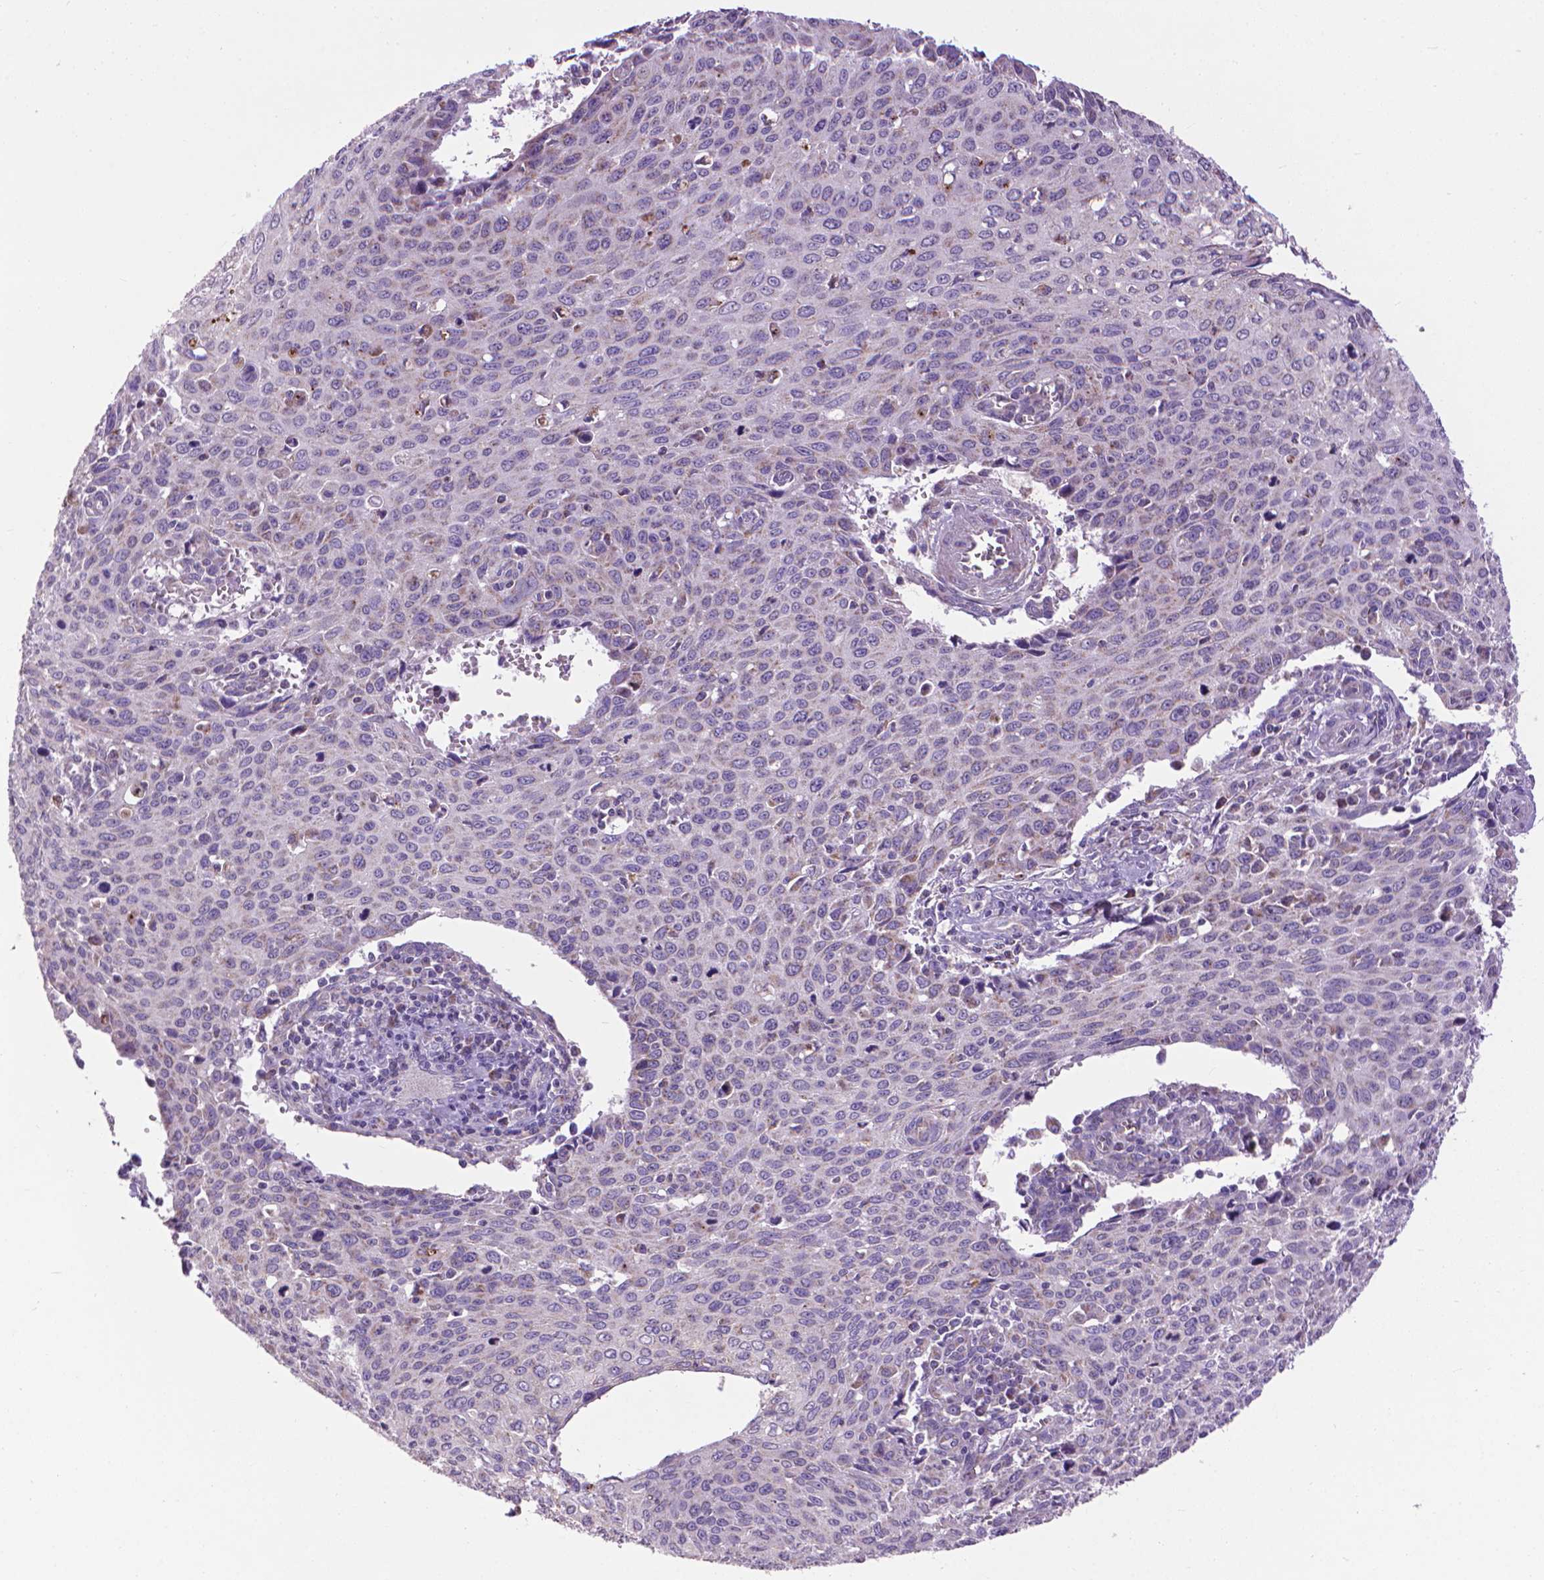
{"staining": {"intensity": "moderate", "quantity": "<25%", "location": "cytoplasmic/membranous"}, "tissue": "cervical cancer", "cell_type": "Tumor cells", "image_type": "cancer", "snomed": [{"axis": "morphology", "description": "Squamous cell carcinoma, NOS"}, {"axis": "topography", "description": "Cervix"}], "caption": "Squamous cell carcinoma (cervical) tissue reveals moderate cytoplasmic/membranous positivity in approximately <25% of tumor cells, visualized by immunohistochemistry.", "gene": "VDAC1", "patient": {"sex": "female", "age": 38}}